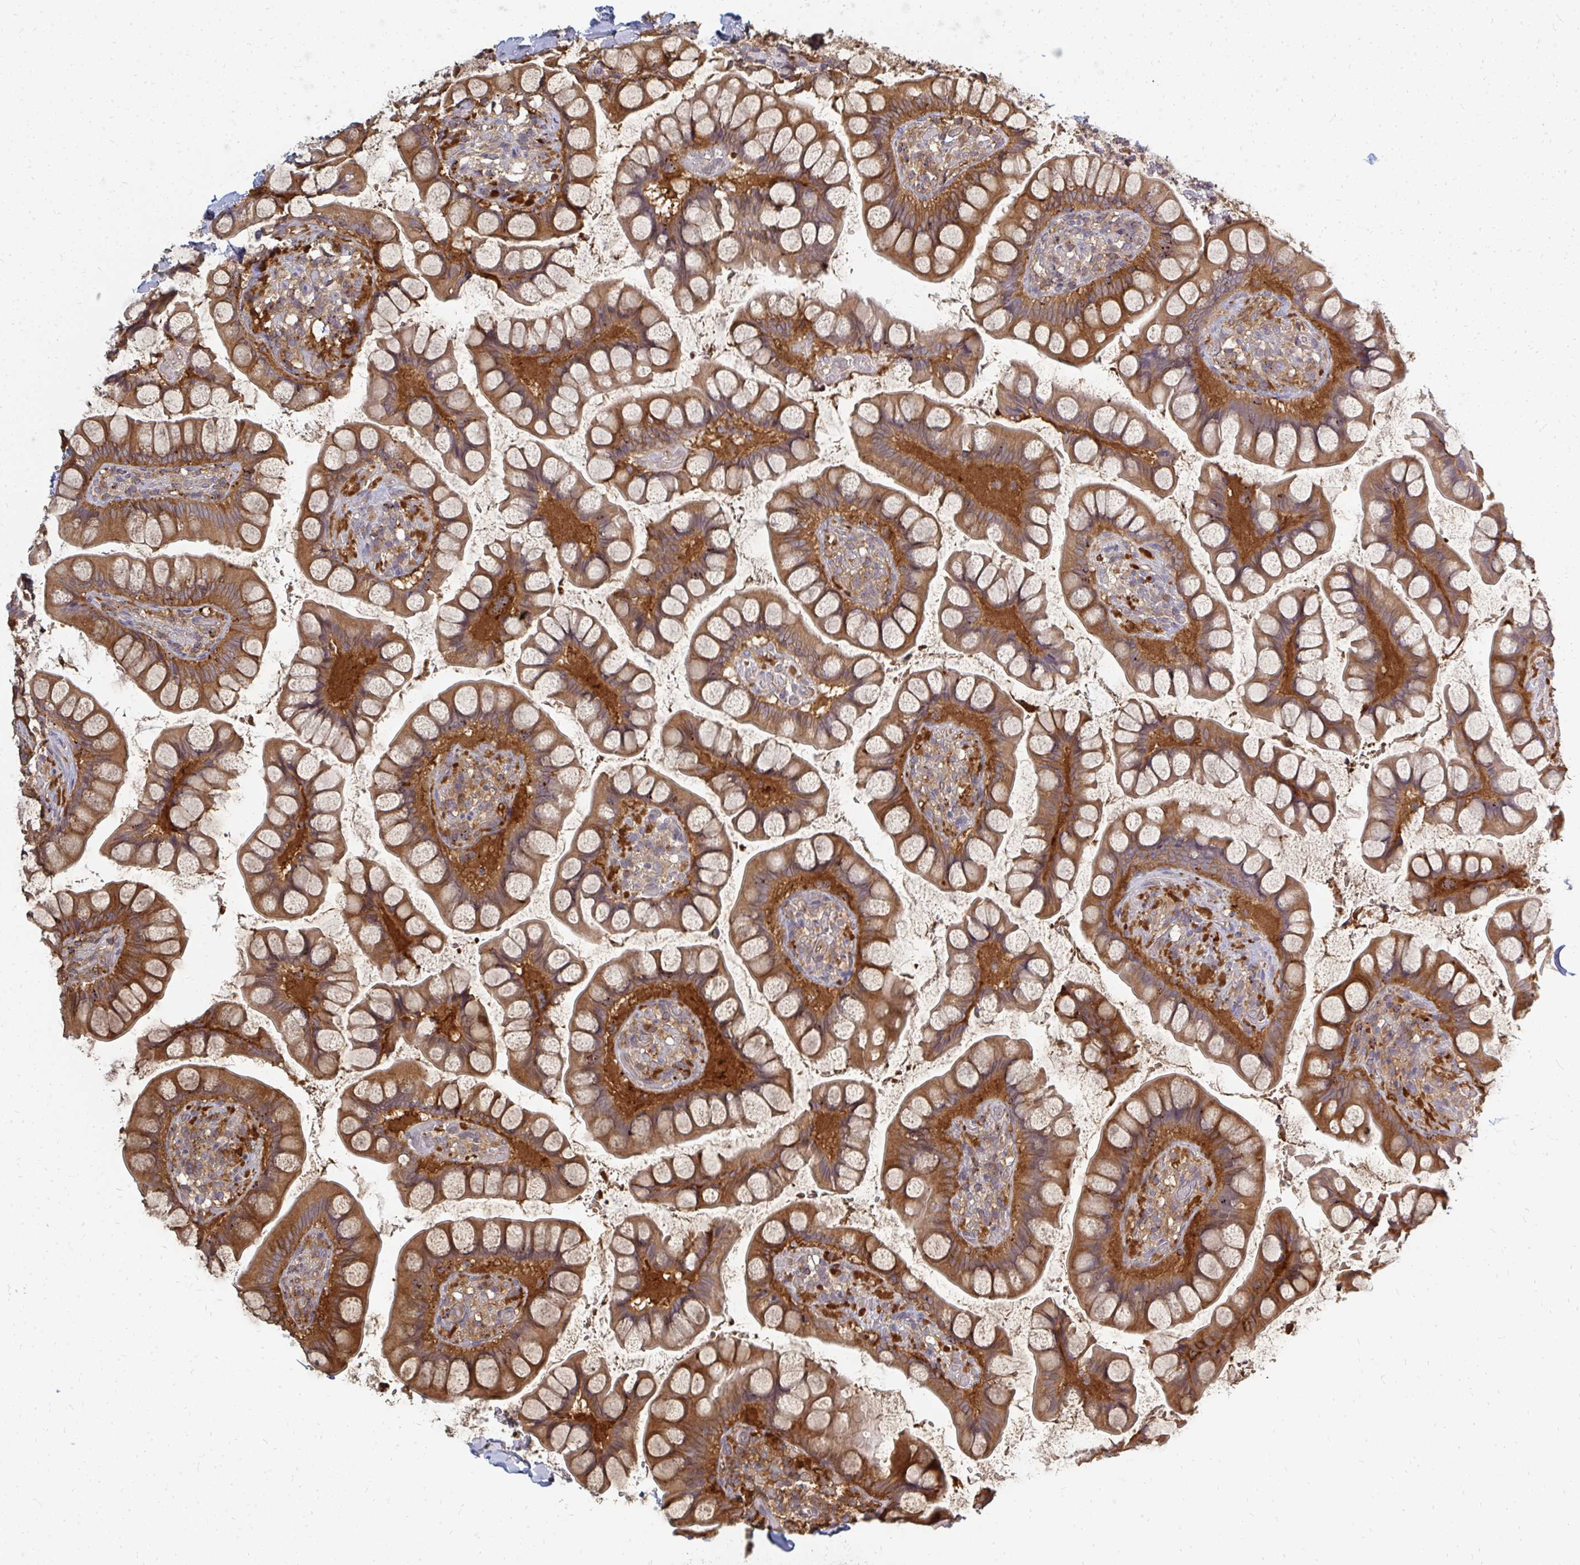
{"staining": {"intensity": "strong", "quantity": ">75%", "location": "cytoplasmic/membranous"}, "tissue": "small intestine", "cell_type": "Glandular cells", "image_type": "normal", "snomed": [{"axis": "morphology", "description": "Normal tissue, NOS"}, {"axis": "topography", "description": "Small intestine"}], "caption": "Unremarkable small intestine reveals strong cytoplasmic/membranous staining in approximately >75% of glandular cells.", "gene": "ZNF285", "patient": {"sex": "male", "age": 70}}